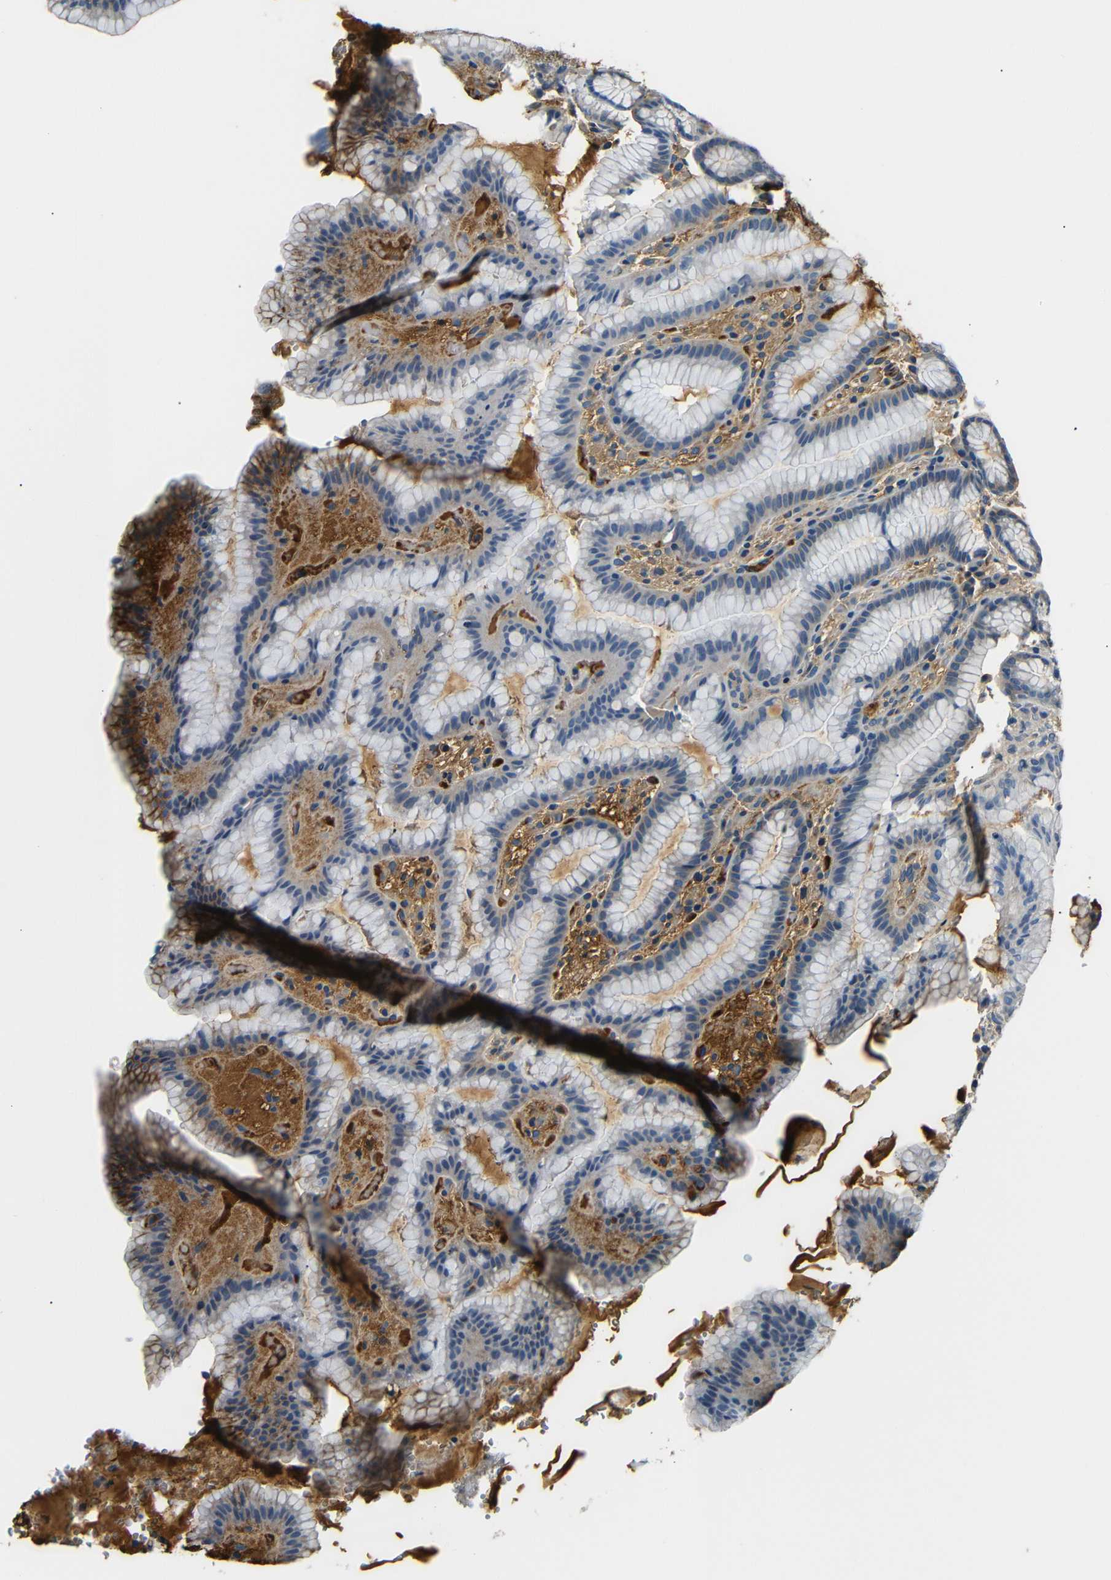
{"staining": {"intensity": "moderate", "quantity": "<25%", "location": "cytoplasmic/membranous"}, "tissue": "stomach", "cell_type": "Glandular cells", "image_type": "normal", "snomed": [{"axis": "morphology", "description": "Normal tissue, NOS"}, {"axis": "topography", "description": "Stomach, lower"}], "caption": "The photomicrograph reveals a brown stain indicating the presence of a protein in the cytoplasmic/membranous of glandular cells in stomach.", "gene": "LHCGR", "patient": {"sex": "male", "age": 52}}